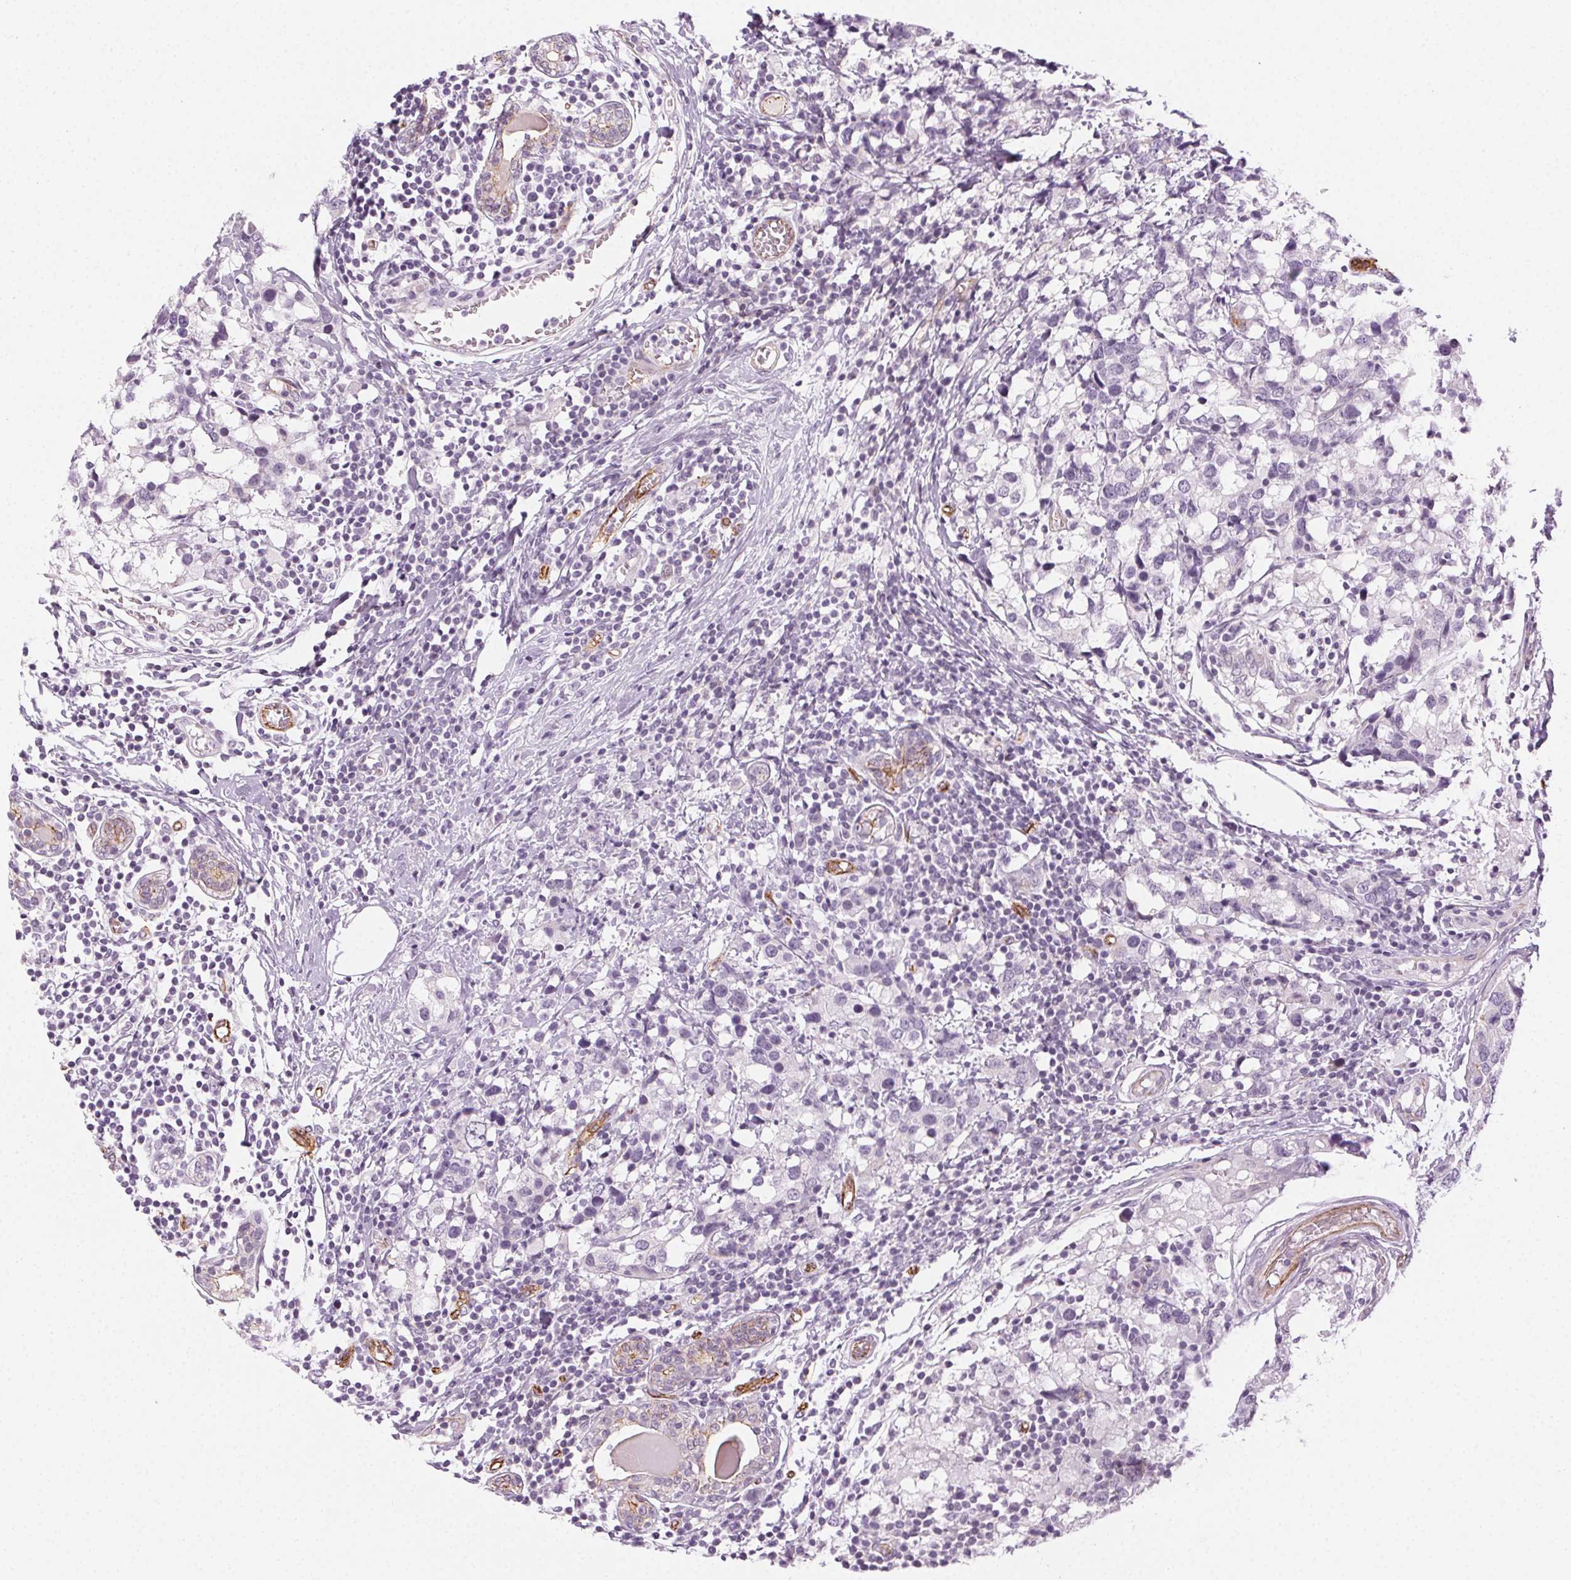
{"staining": {"intensity": "negative", "quantity": "none", "location": "none"}, "tissue": "breast cancer", "cell_type": "Tumor cells", "image_type": "cancer", "snomed": [{"axis": "morphology", "description": "Lobular carcinoma"}, {"axis": "topography", "description": "Breast"}], "caption": "Tumor cells show no significant staining in breast lobular carcinoma.", "gene": "AIF1L", "patient": {"sex": "female", "age": 59}}